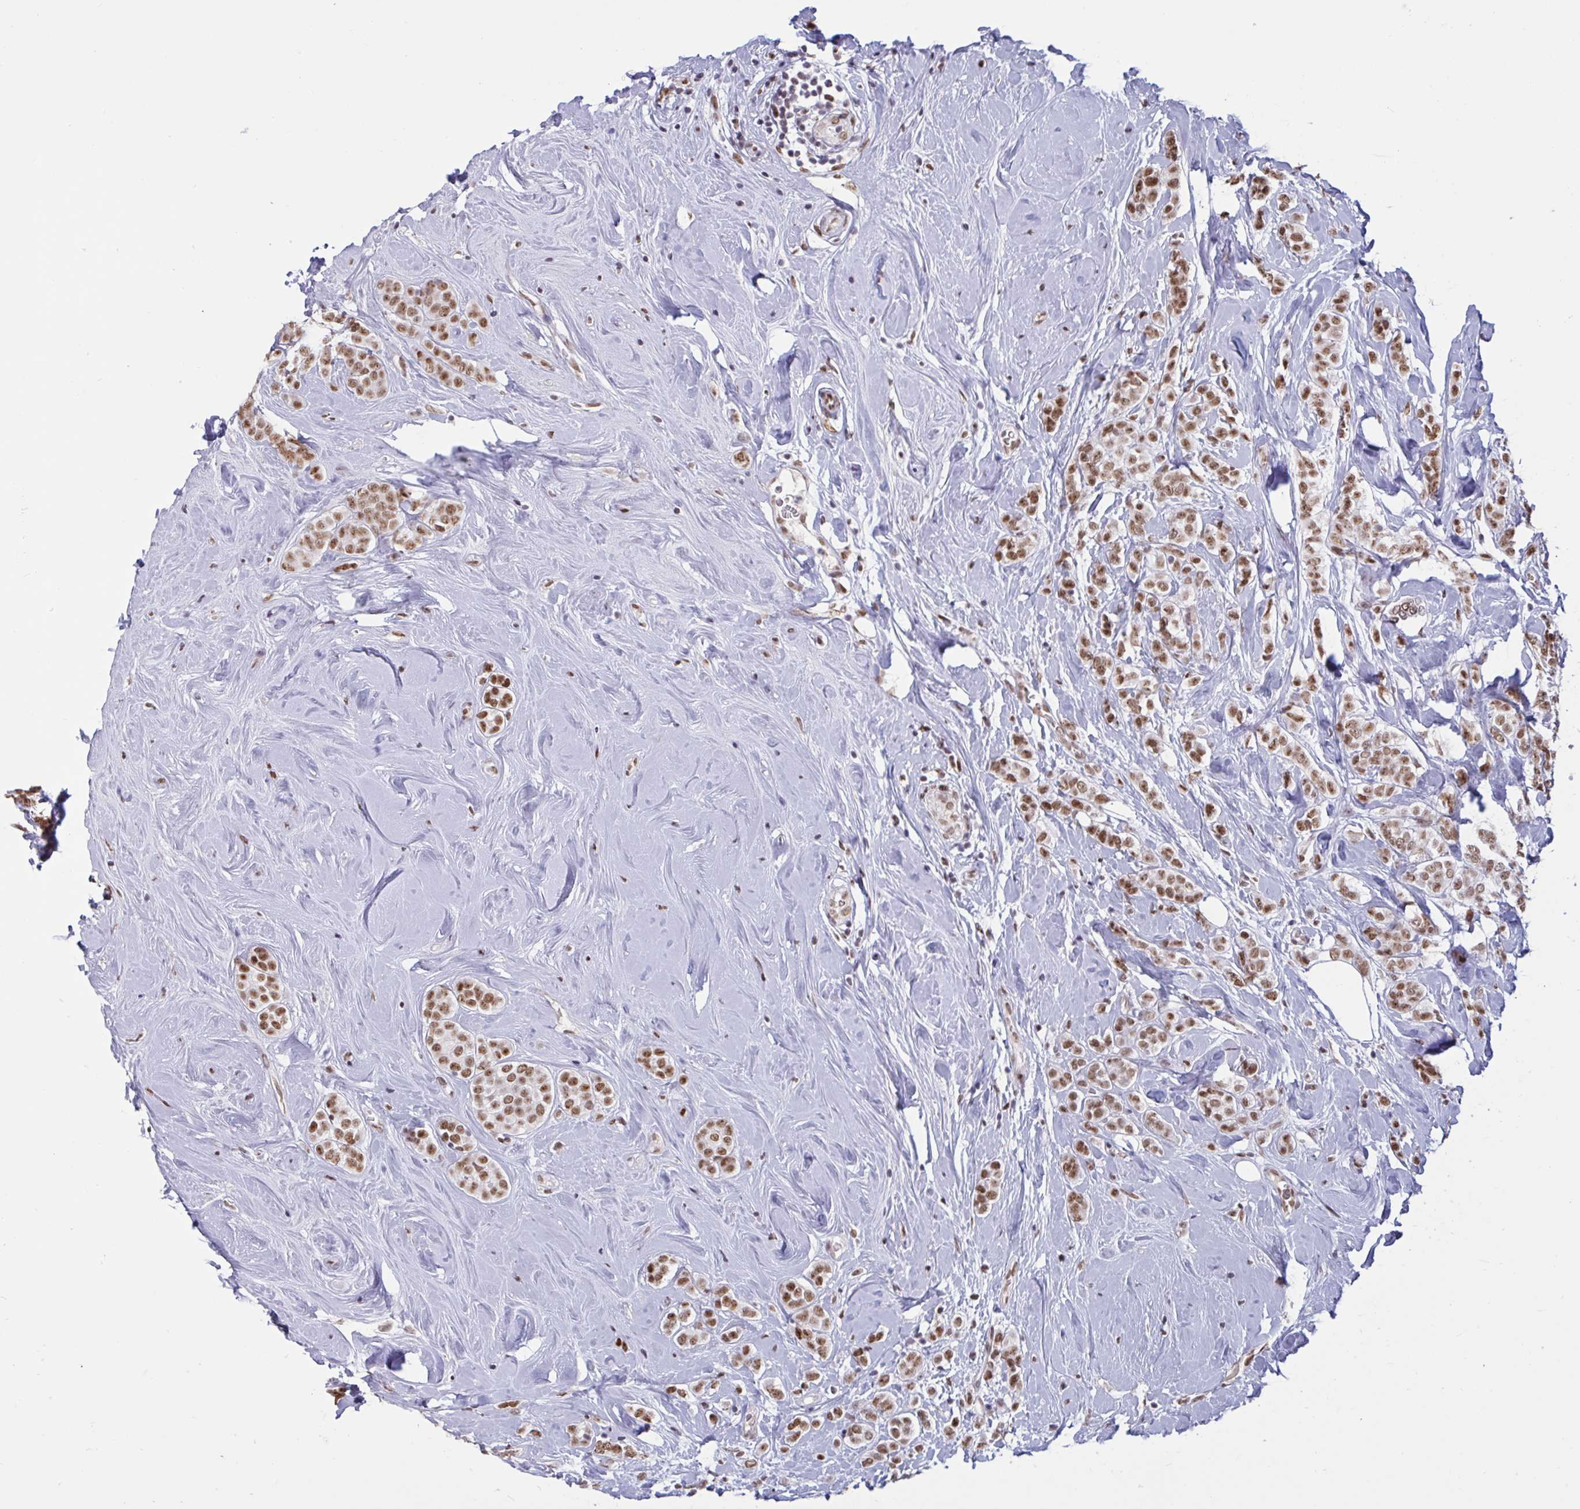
{"staining": {"intensity": "moderate", "quantity": ">75%", "location": "nuclear"}, "tissue": "breast cancer", "cell_type": "Tumor cells", "image_type": "cancer", "snomed": [{"axis": "morphology", "description": "Lobular carcinoma"}, {"axis": "topography", "description": "Breast"}], "caption": "There is medium levels of moderate nuclear positivity in tumor cells of breast lobular carcinoma, as demonstrated by immunohistochemical staining (brown color).", "gene": "CBFA2T2", "patient": {"sex": "female", "age": 49}}